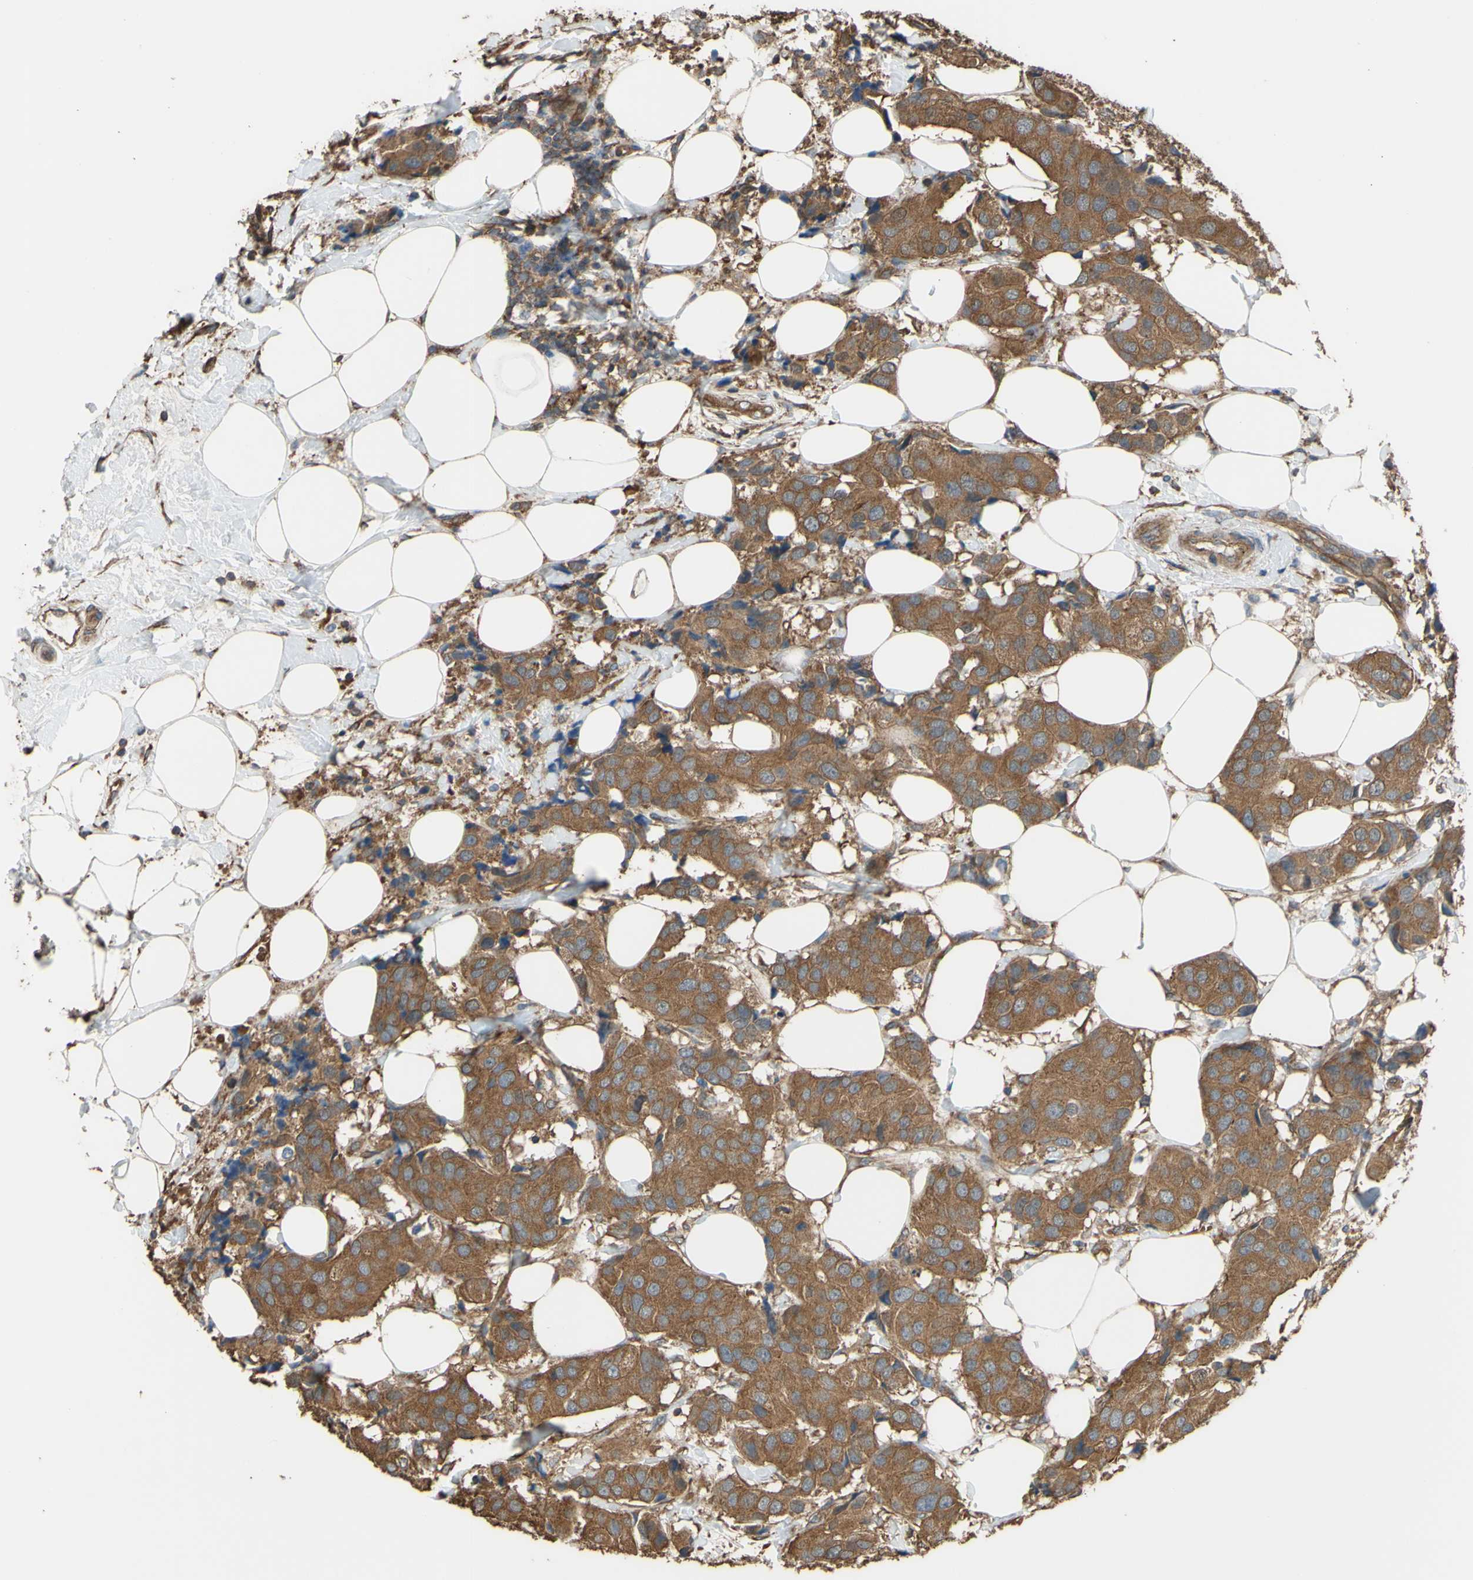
{"staining": {"intensity": "moderate", "quantity": ">75%", "location": "cytoplasmic/membranous"}, "tissue": "breast cancer", "cell_type": "Tumor cells", "image_type": "cancer", "snomed": [{"axis": "morphology", "description": "Normal tissue, NOS"}, {"axis": "morphology", "description": "Duct carcinoma"}, {"axis": "topography", "description": "Breast"}], "caption": "Breast intraductal carcinoma stained for a protein (brown) demonstrates moderate cytoplasmic/membranous positive positivity in about >75% of tumor cells.", "gene": "CTTN", "patient": {"sex": "female", "age": 39}}